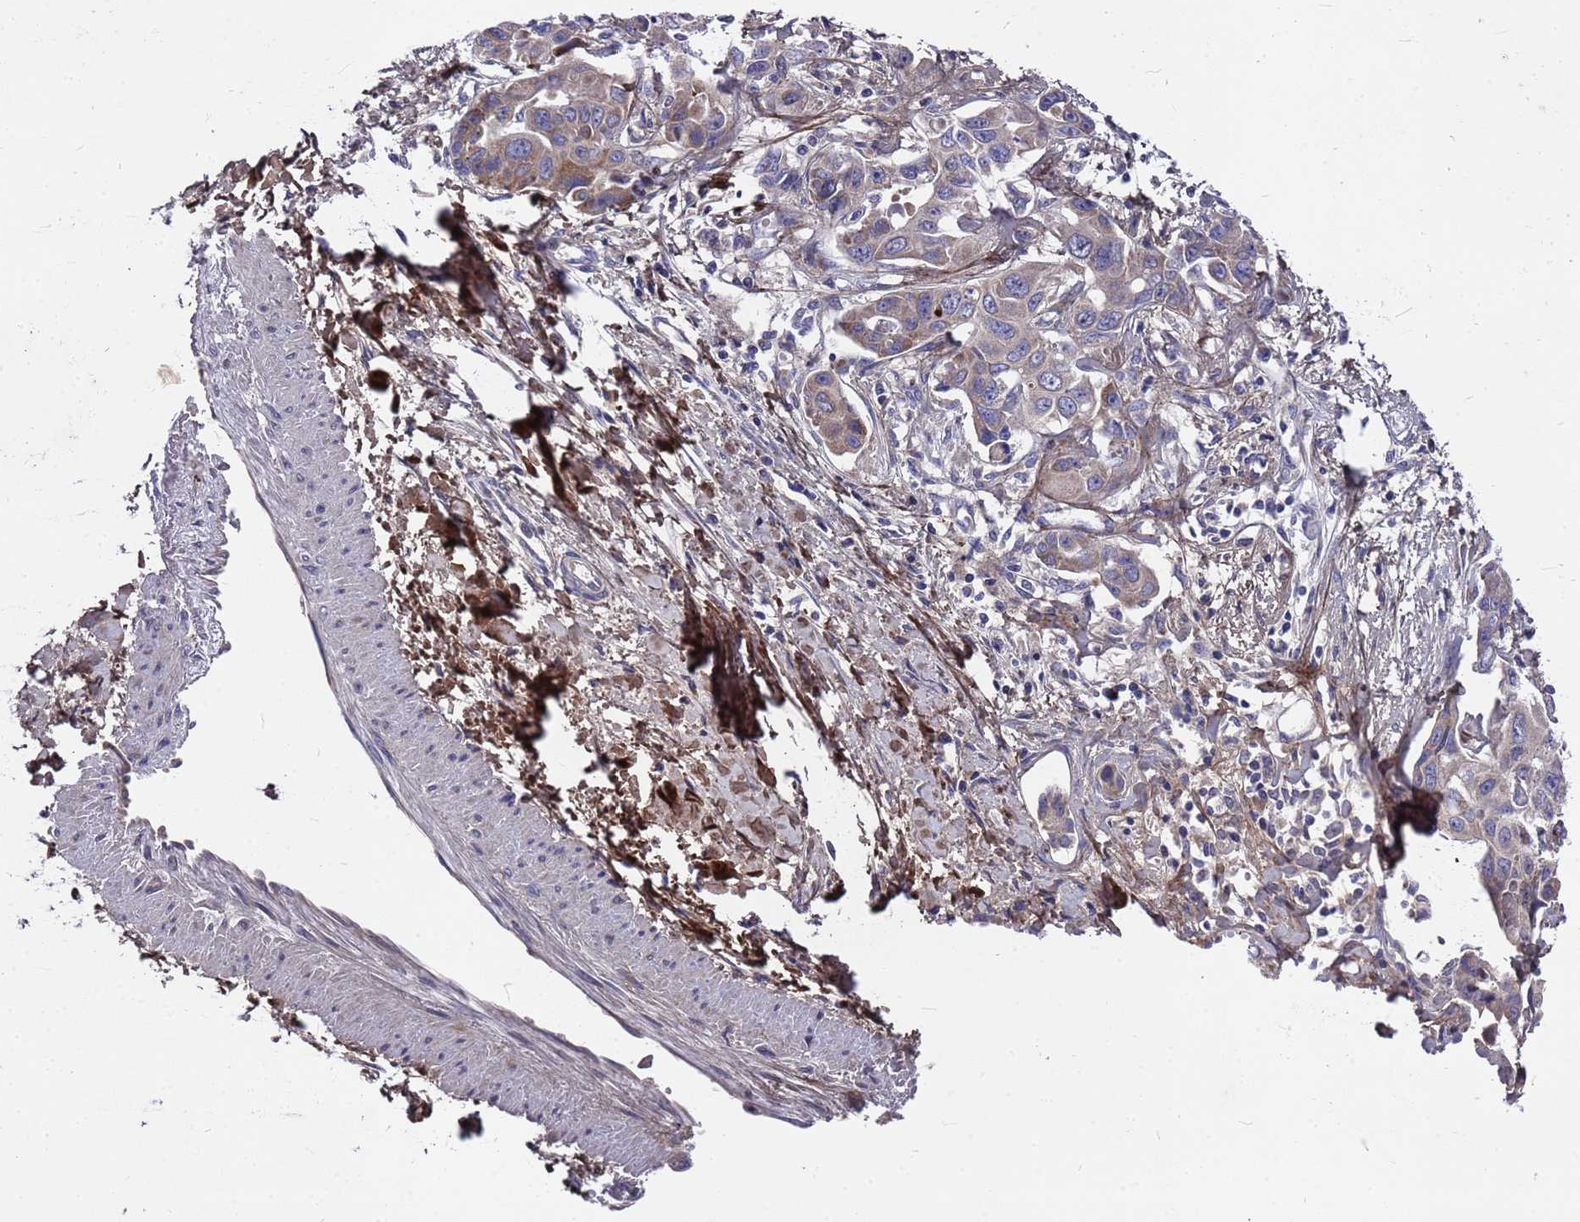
{"staining": {"intensity": "weak", "quantity": "<25%", "location": "cytoplasmic/membranous"}, "tissue": "liver cancer", "cell_type": "Tumor cells", "image_type": "cancer", "snomed": [{"axis": "morphology", "description": "Cholangiocarcinoma"}, {"axis": "topography", "description": "Liver"}], "caption": "Protein analysis of liver cancer (cholangiocarcinoma) exhibits no significant expression in tumor cells.", "gene": "ZNF717", "patient": {"sex": "male", "age": 59}}